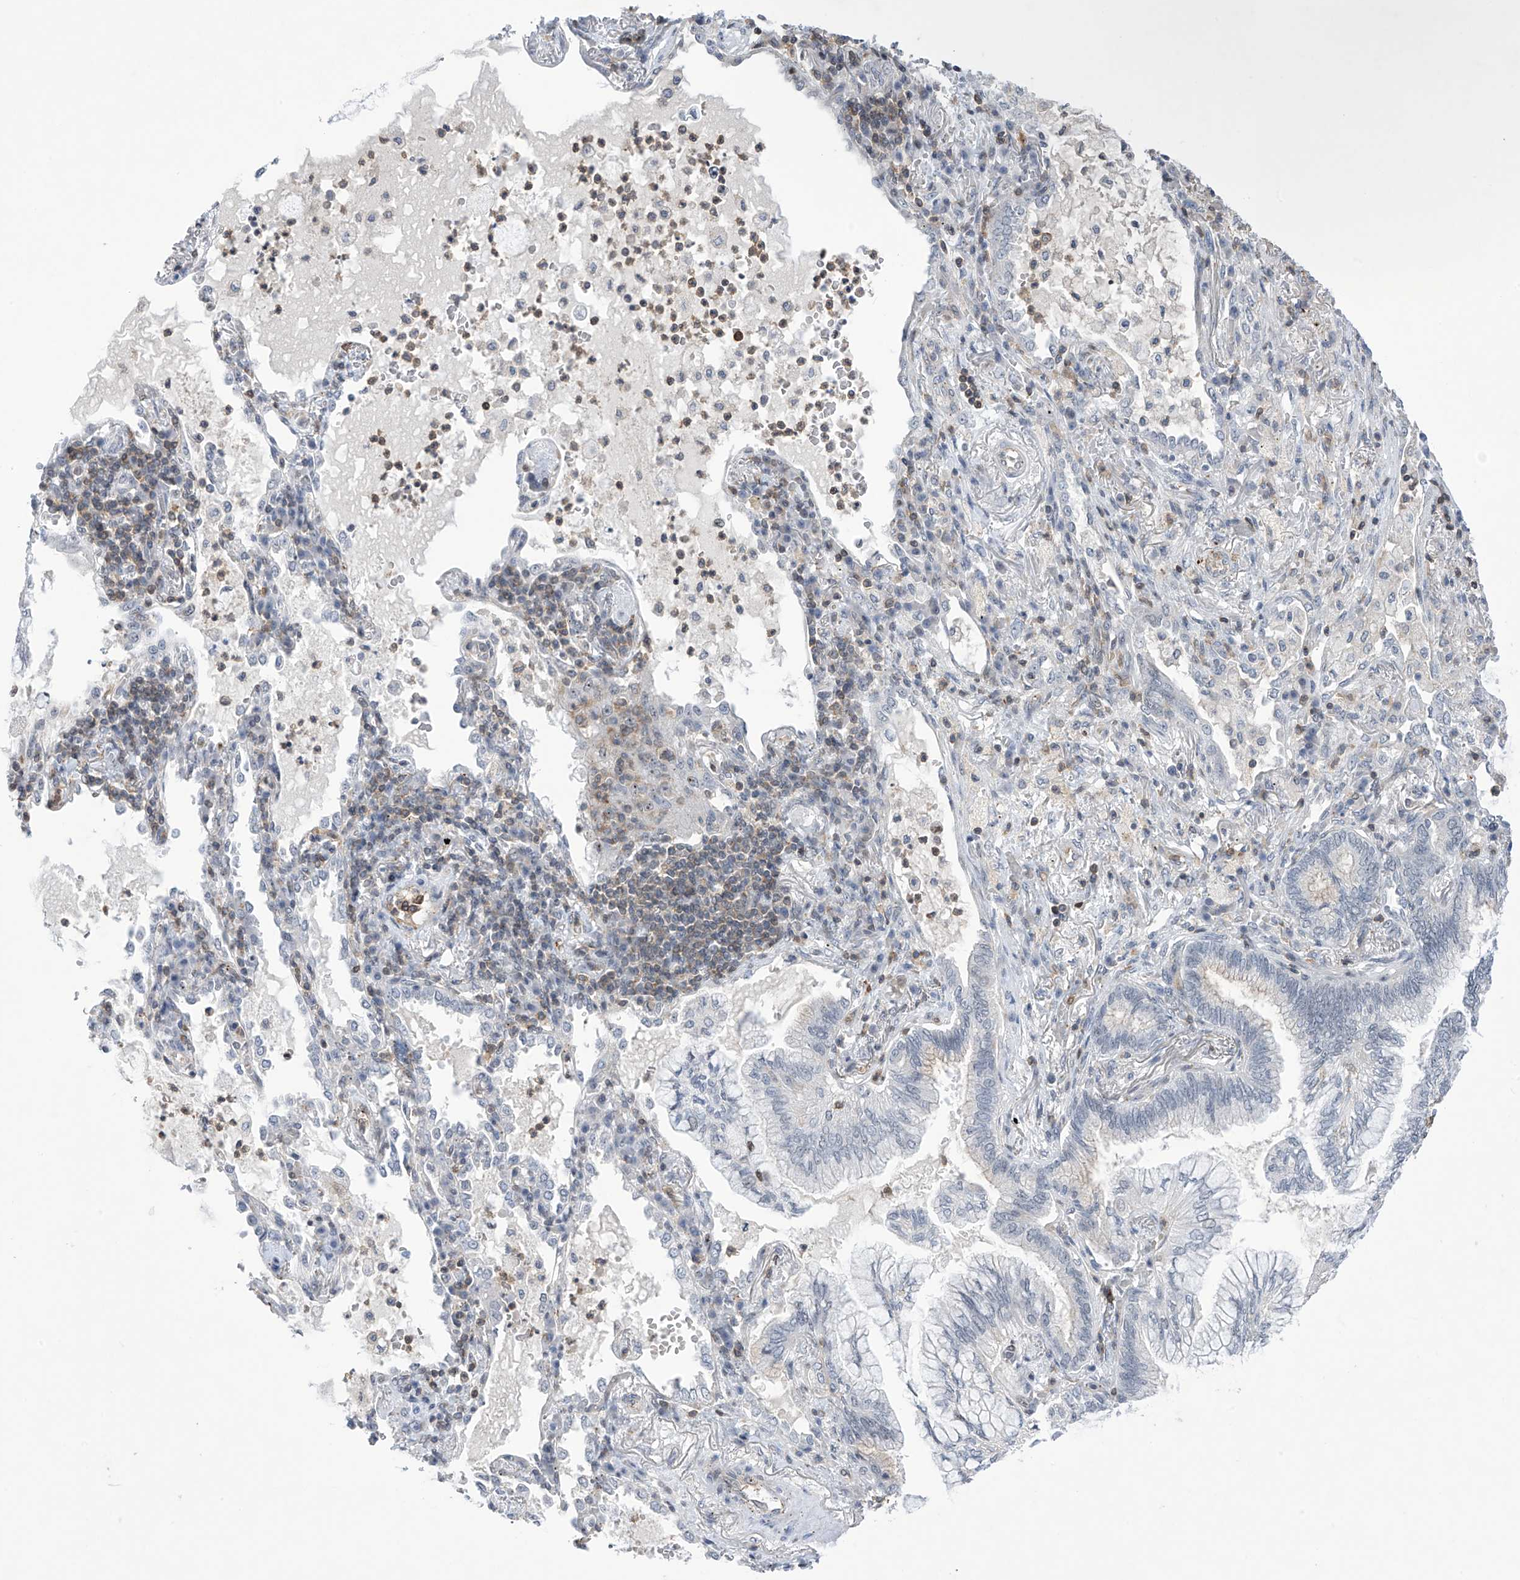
{"staining": {"intensity": "negative", "quantity": "none", "location": "none"}, "tissue": "lung cancer", "cell_type": "Tumor cells", "image_type": "cancer", "snomed": [{"axis": "morphology", "description": "Adenocarcinoma, NOS"}, {"axis": "topography", "description": "Lung"}], "caption": "Micrograph shows no significant protein positivity in tumor cells of lung cancer (adenocarcinoma).", "gene": "MSL3", "patient": {"sex": "female", "age": 70}}